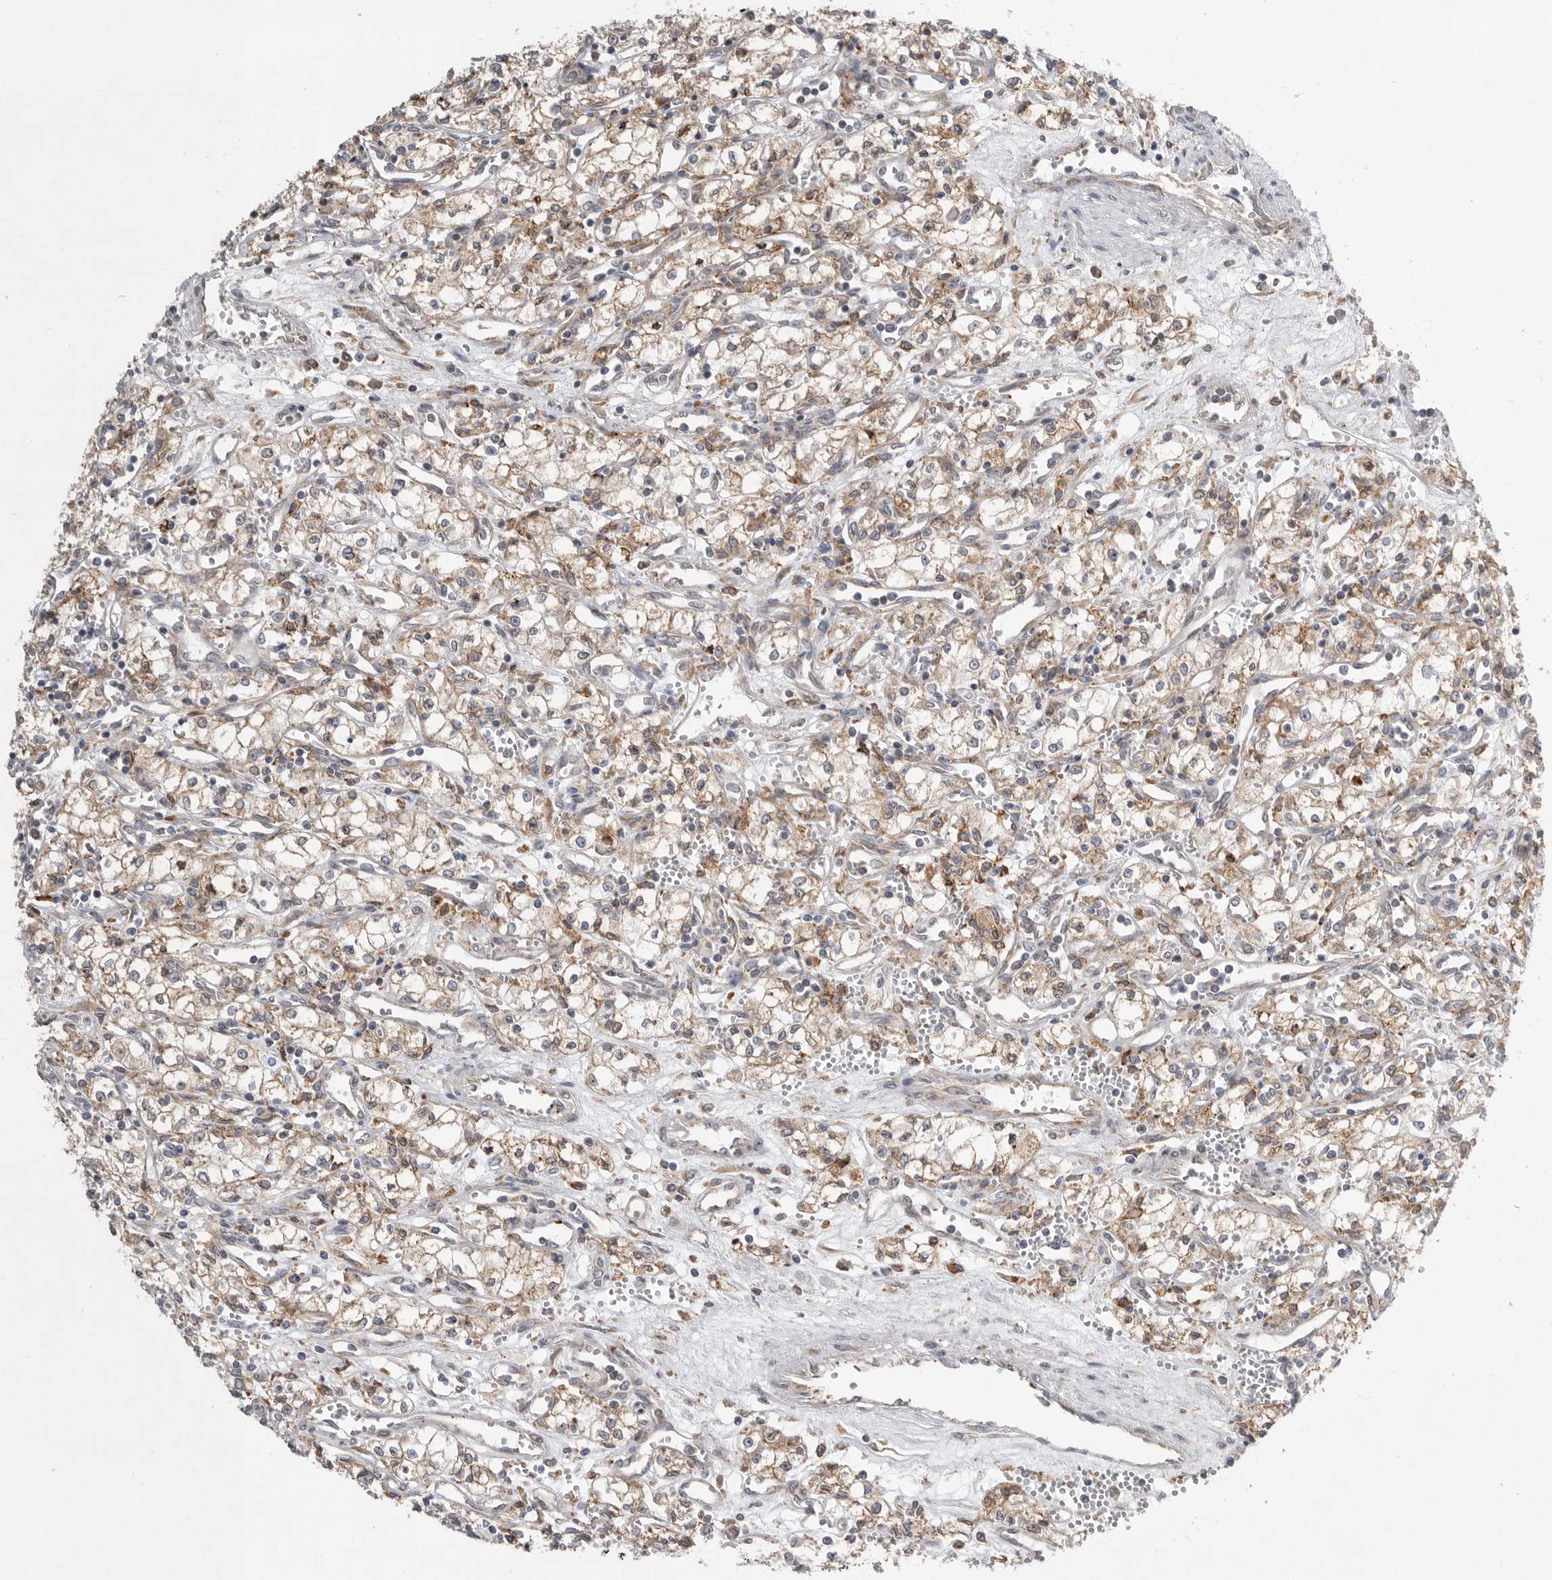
{"staining": {"intensity": "weak", "quantity": ">75%", "location": "cytoplasmic/membranous"}, "tissue": "renal cancer", "cell_type": "Tumor cells", "image_type": "cancer", "snomed": [{"axis": "morphology", "description": "Adenocarcinoma, NOS"}, {"axis": "topography", "description": "Kidney"}], "caption": "This photomicrograph exhibits IHC staining of renal cancer (adenocarcinoma), with low weak cytoplasmic/membranous positivity in approximately >75% of tumor cells.", "gene": "GANAB", "patient": {"sex": "male", "age": 59}}